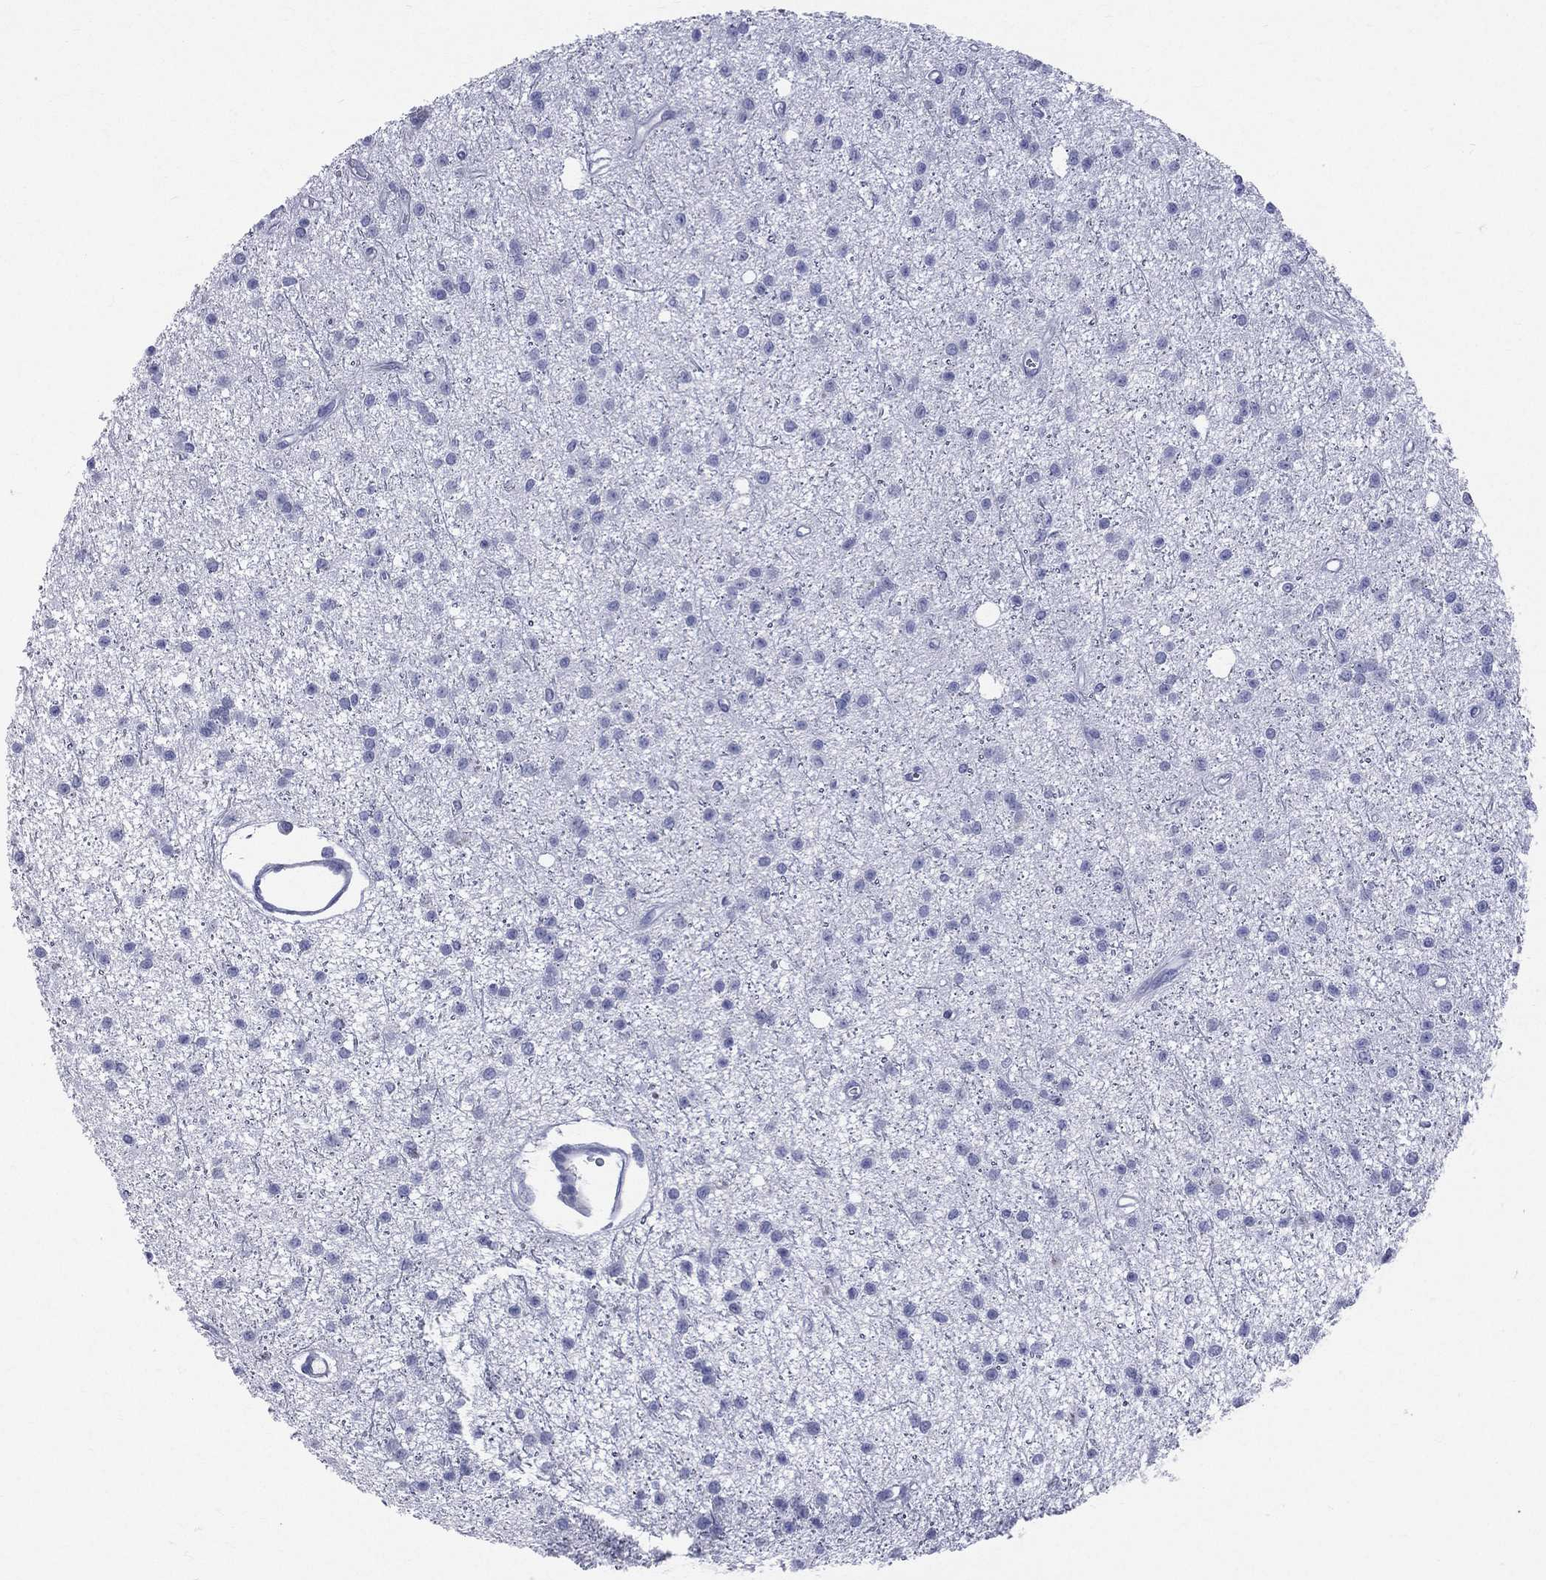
{"staining": {"intensity": "negative", "quantity": "none", "location": "none"}, "tissue": "glioma", "cell_type": "Tumor cells", "image_type": "cancer", "snomed": [{"axis": "morphology", "description": "Glioma, malignant, Low grade"}, {"axis": "topography", "description": "Brain"}], "caption": "This is an immunohistochemistry histopathology image of human malignant glioma (low-grade). There is no expression in tumor cells.", "gene": "CYLC1", "patient": {"sex": "male", "age": 27}}